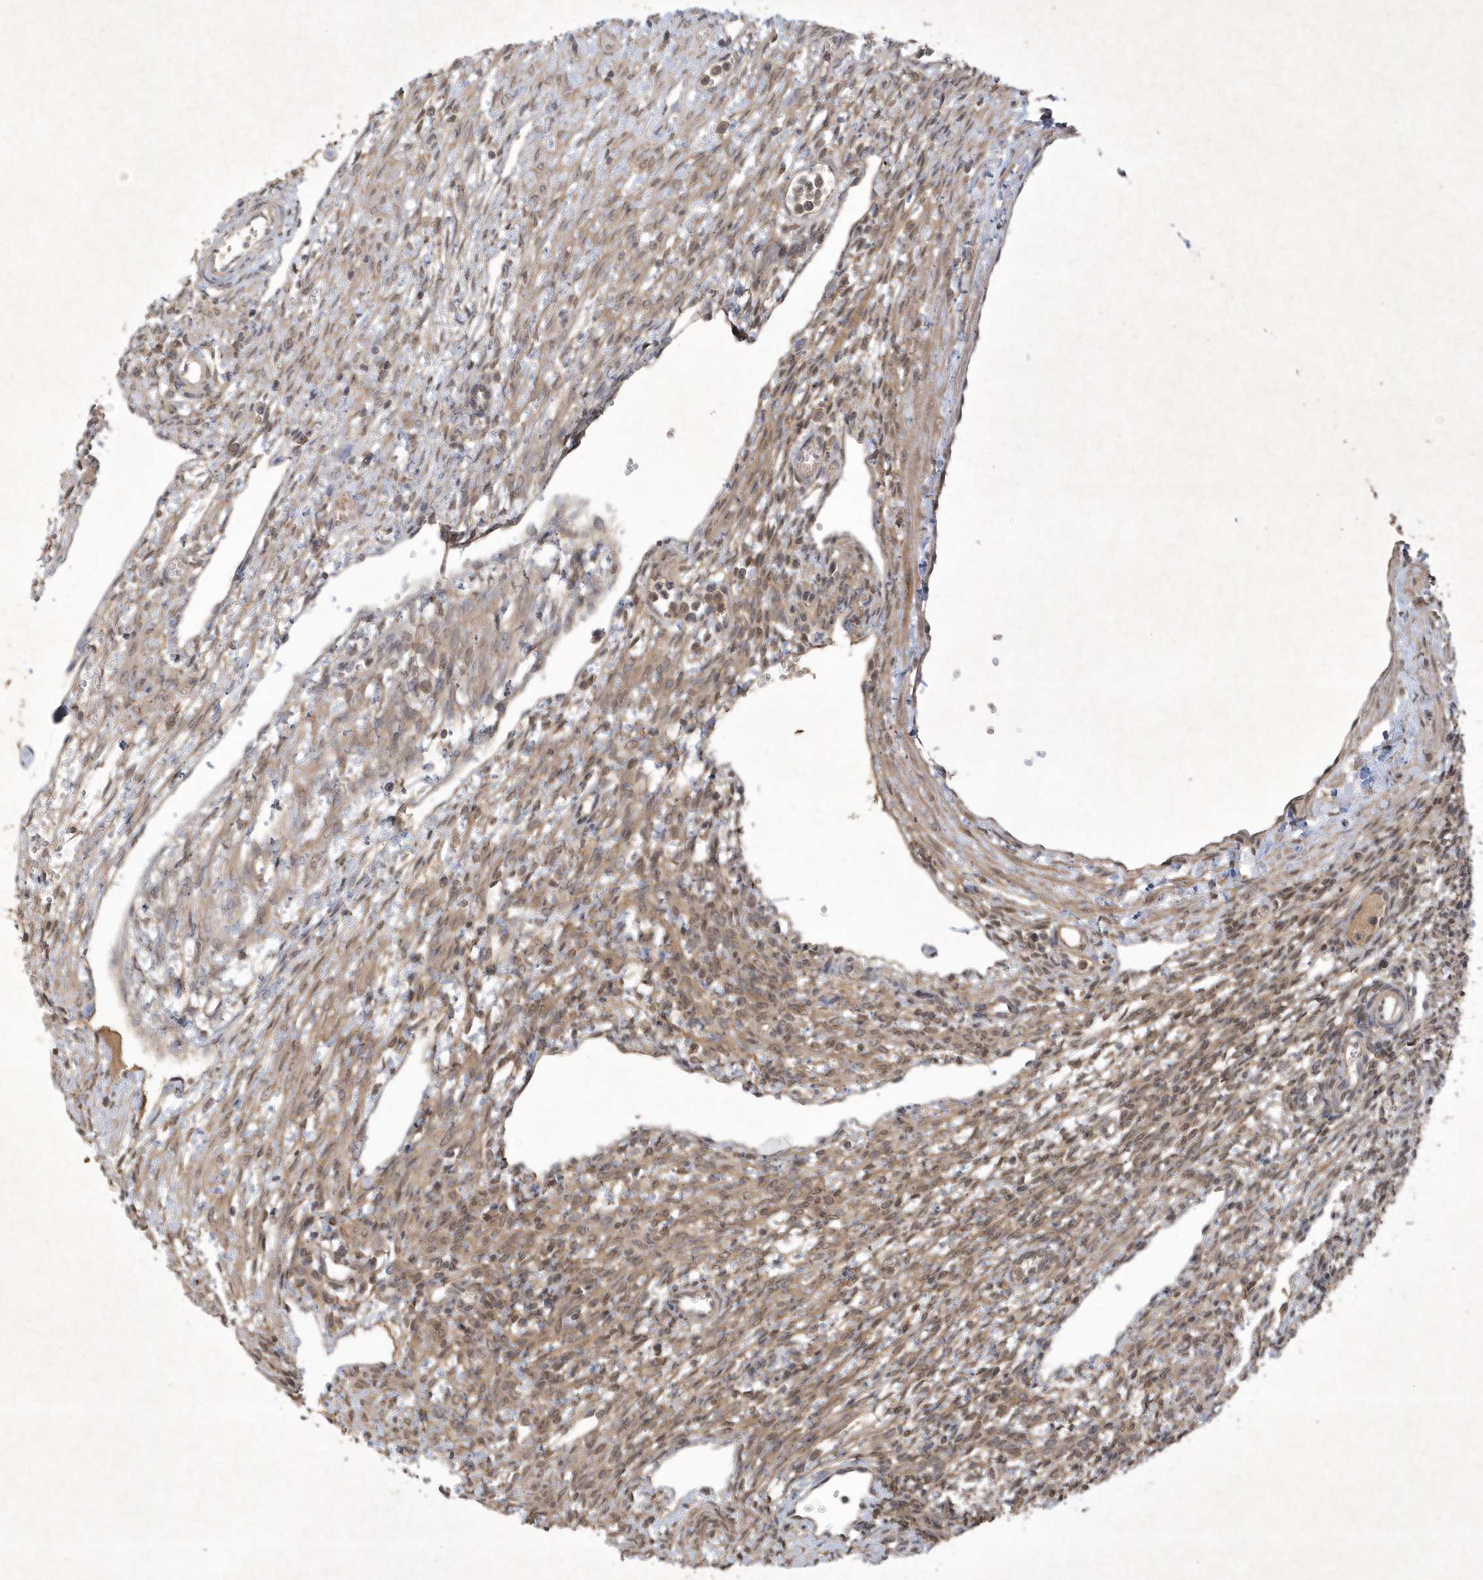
{"staining": {"intensity": "moderate", "quantity": ">75%", "location": "cytoplasmic/membranous"}, "tissue": "ovary", "cell_type": "Follicle cells", "image_type": "normal", "snomed": [{"axis": "morphology", "description": "Normal tissue, NOS"}, {"axis": "morphology", "description": "Cyst, NOS"}, {"axis": "topography", "description": "Ovary"}], "caption": "Immunohistochemistry (DAB (3,3'-diaminobenzidine)) staining of benign ovary exhibits moderate cytoplasmic/membranous protein expression in about >75% of follicle cells.", "gene": "AKR7A2", "patient": {"sex": "female", "age": 33}}